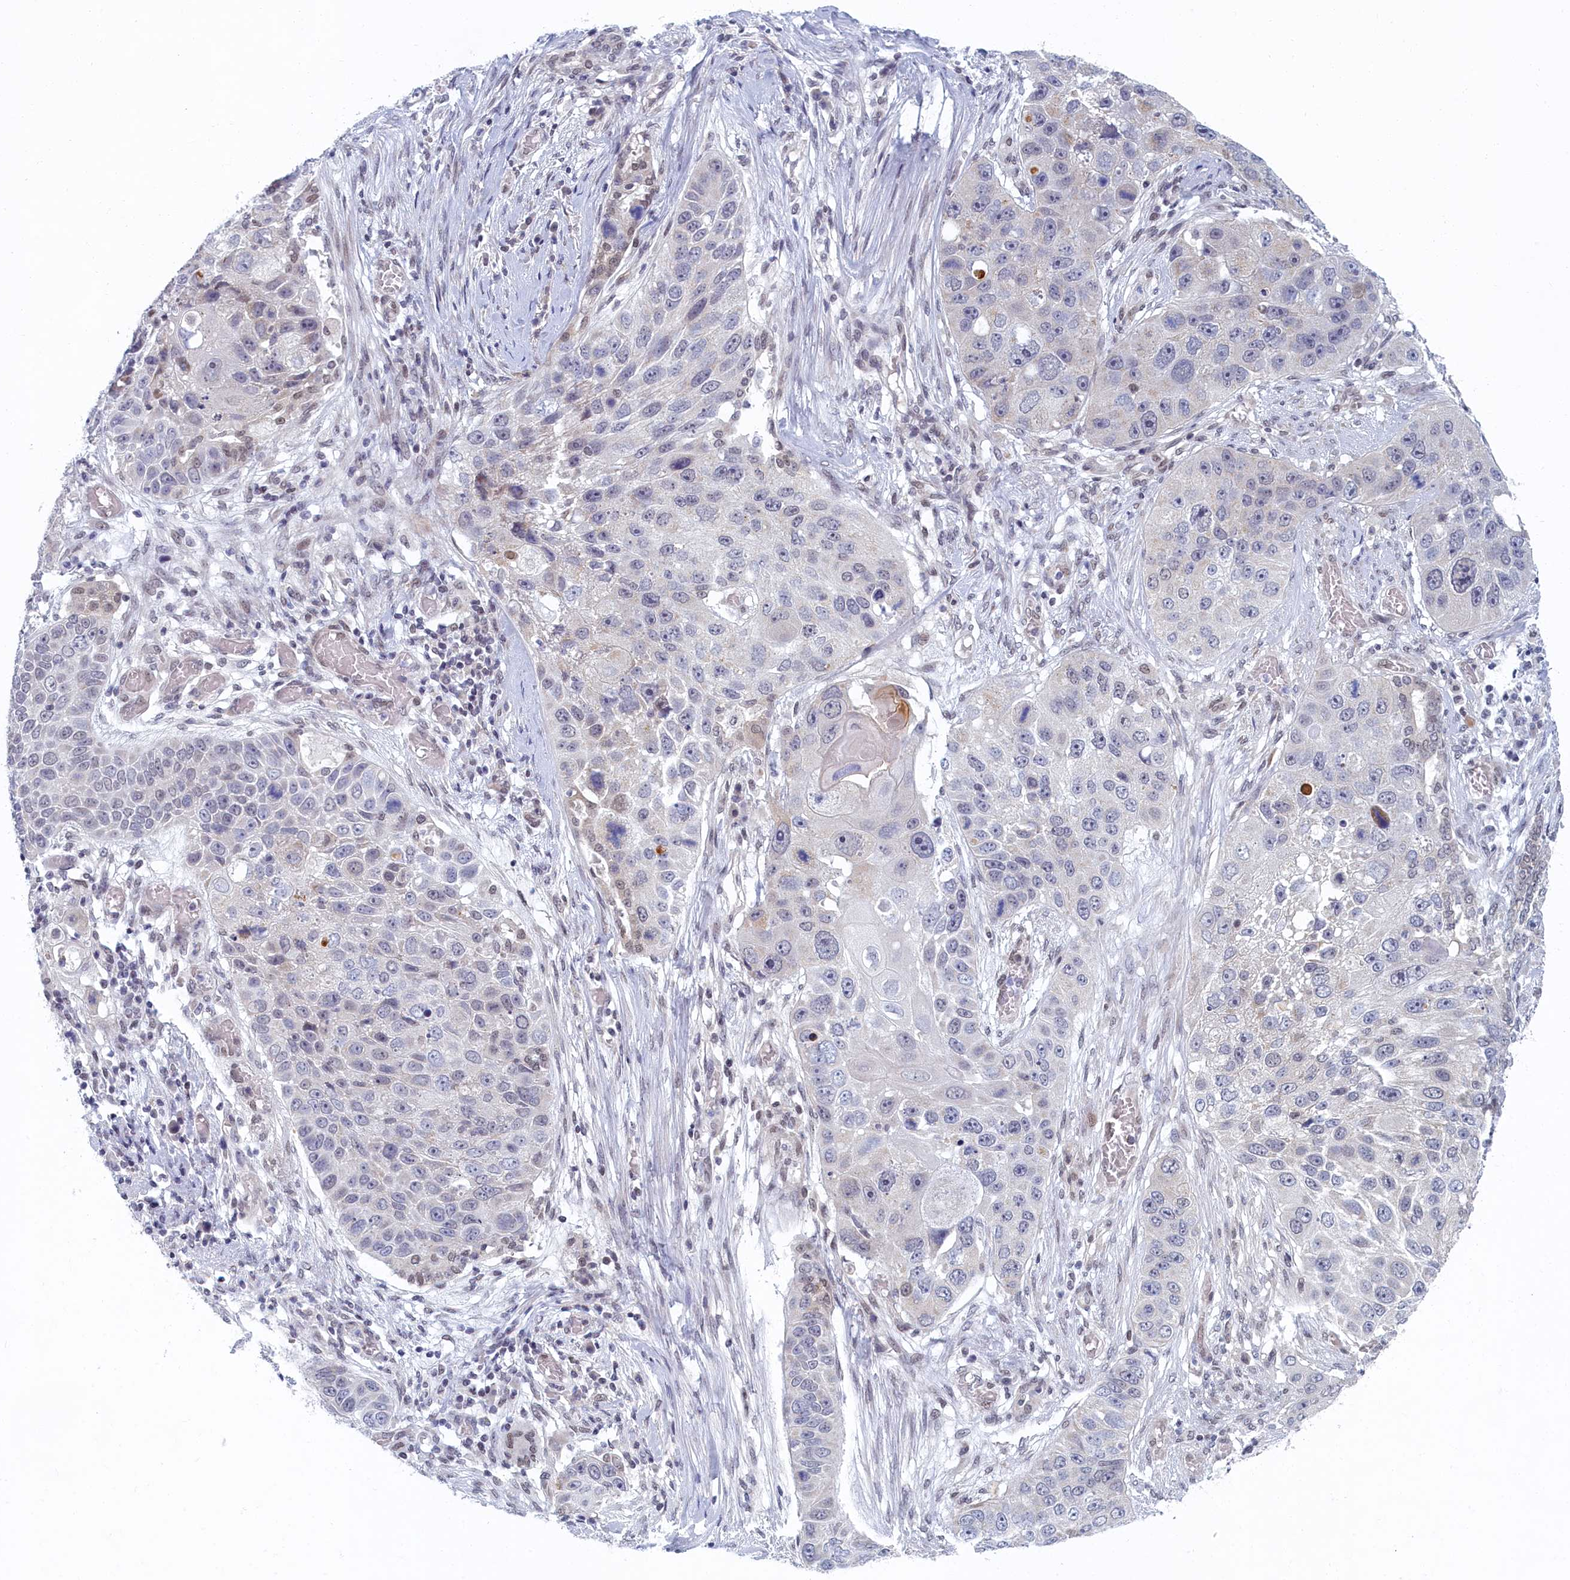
{"staining": {"intensity": "weak", "quantity": "<25%", "location": "cytoplasmic/membranous"}, "tissue": "lung cancer", "cell_type": "Tumor cells", "image_type": "cancer", "snomed": [{"axis": "morphology", "description": "Adenocarcinoma, NOS"}, {"axis": "topography", "description": "Lung"}], "caption": "IHC micrograph of neoplastic tissue: human adenocarcinoma (lung) stained with DAB demonstrates no significant protein staining in tumor cells.", "gene": "DNAJC17", "patient": {"sex": "male", "age": 64}}